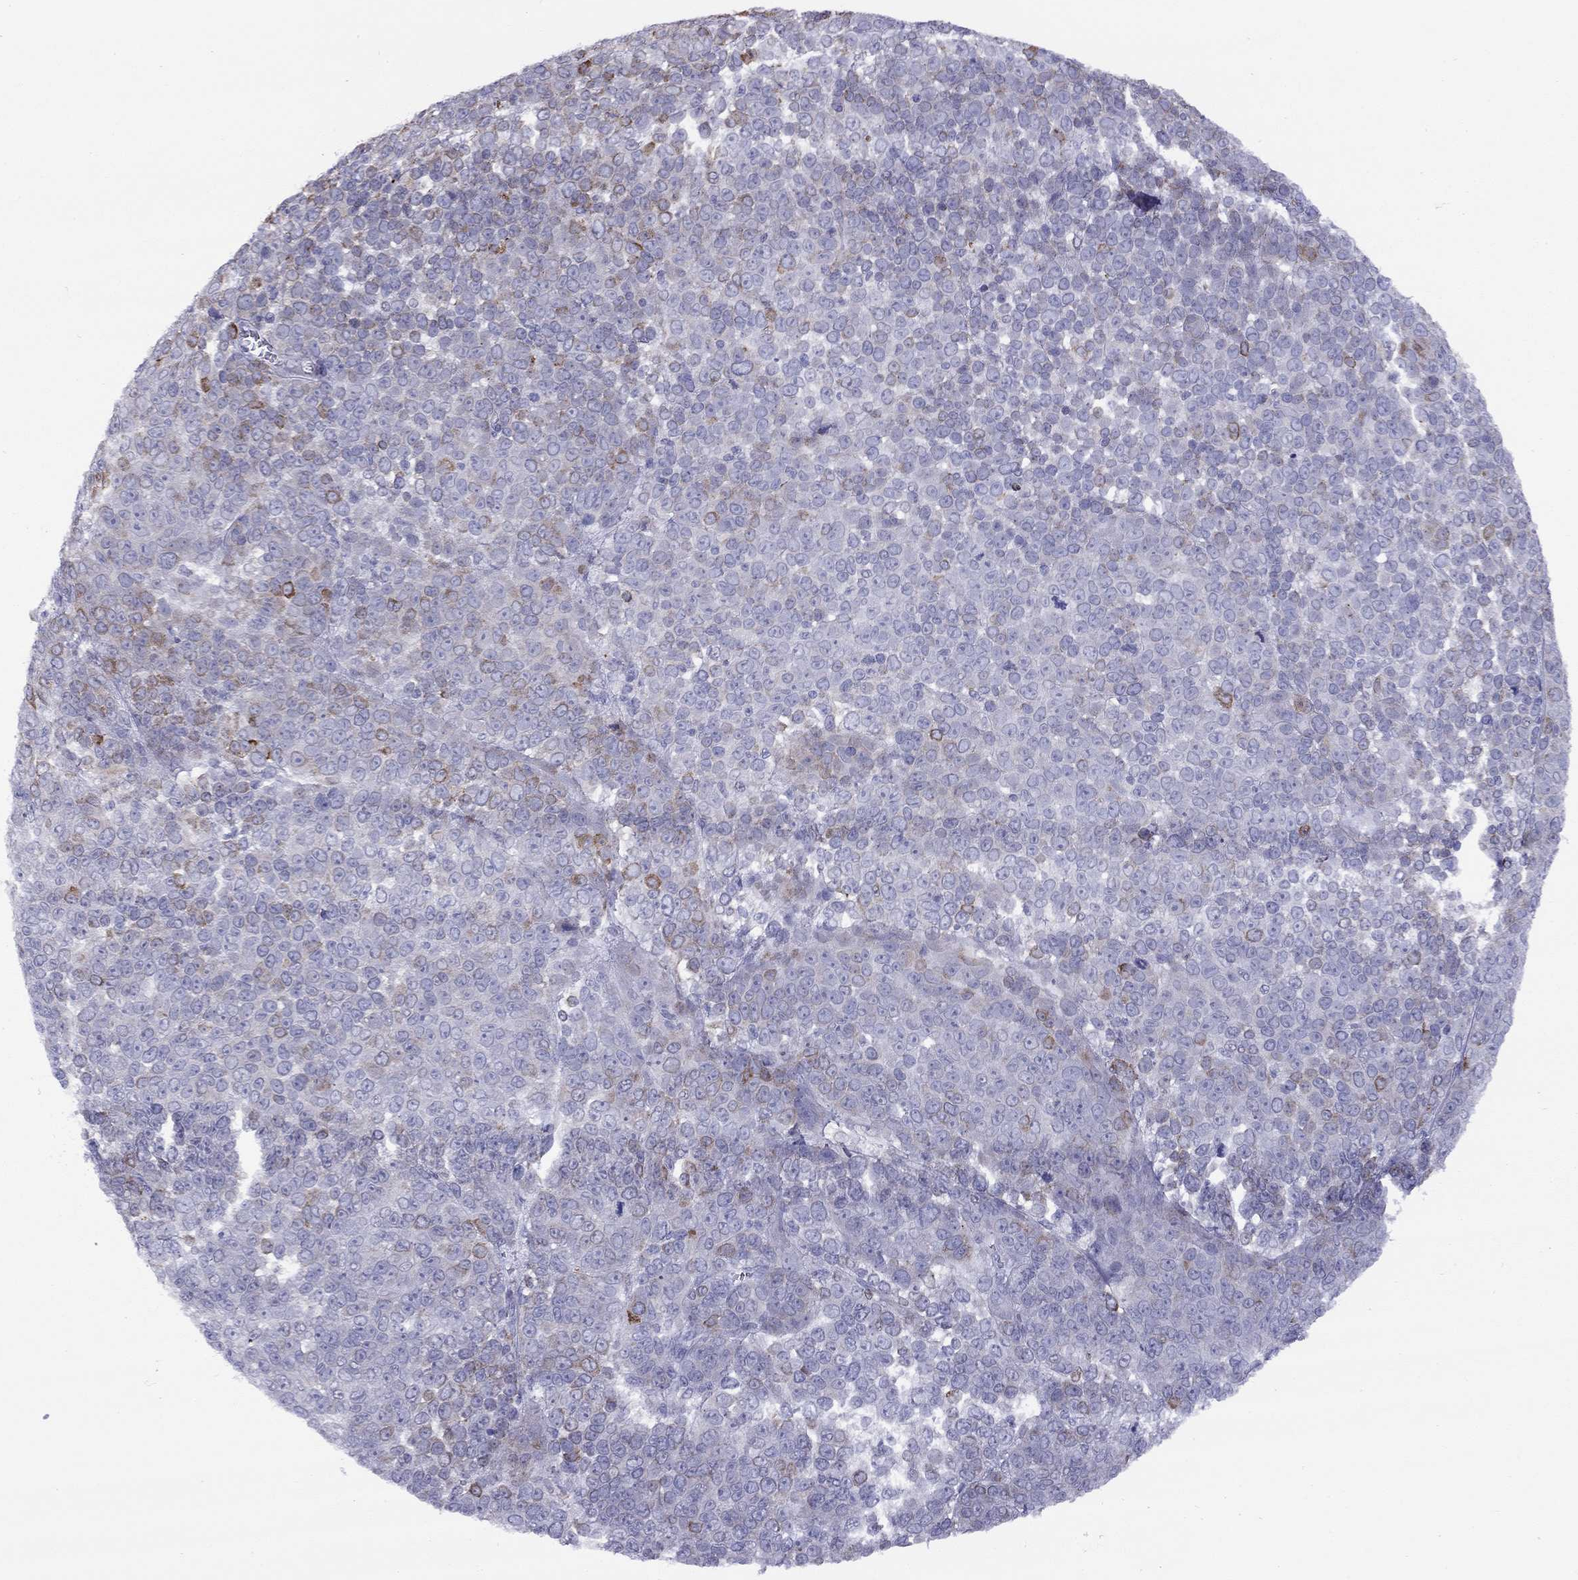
{"staining": {"intensity": "moderate", "quantity": "<25%", "location": "cytoplasmic/membranous"}, "tissue": "melanoma", "cell_type": "Tumor cells", "image_type": "cancer", "snomed": [{"axis": "morphology", "description": "Malignant melanoma, NOS"}, {"axis": "topography", "description": "Skin"}], "caption": "Brown immunohistochemical staining in human melanoma exhibits moderate cytoplasmic/membranous positivity in about <25% of tumor cells. The staining was performed using DAB (3,3'-diaminobenzidine) to visualize the protein expression in brown, while the nuclei were stained in blue with hematoxylin (Magnification: 20x).", "gene": "CPNE4", "patient": {"sex": "female", "age": 95}}